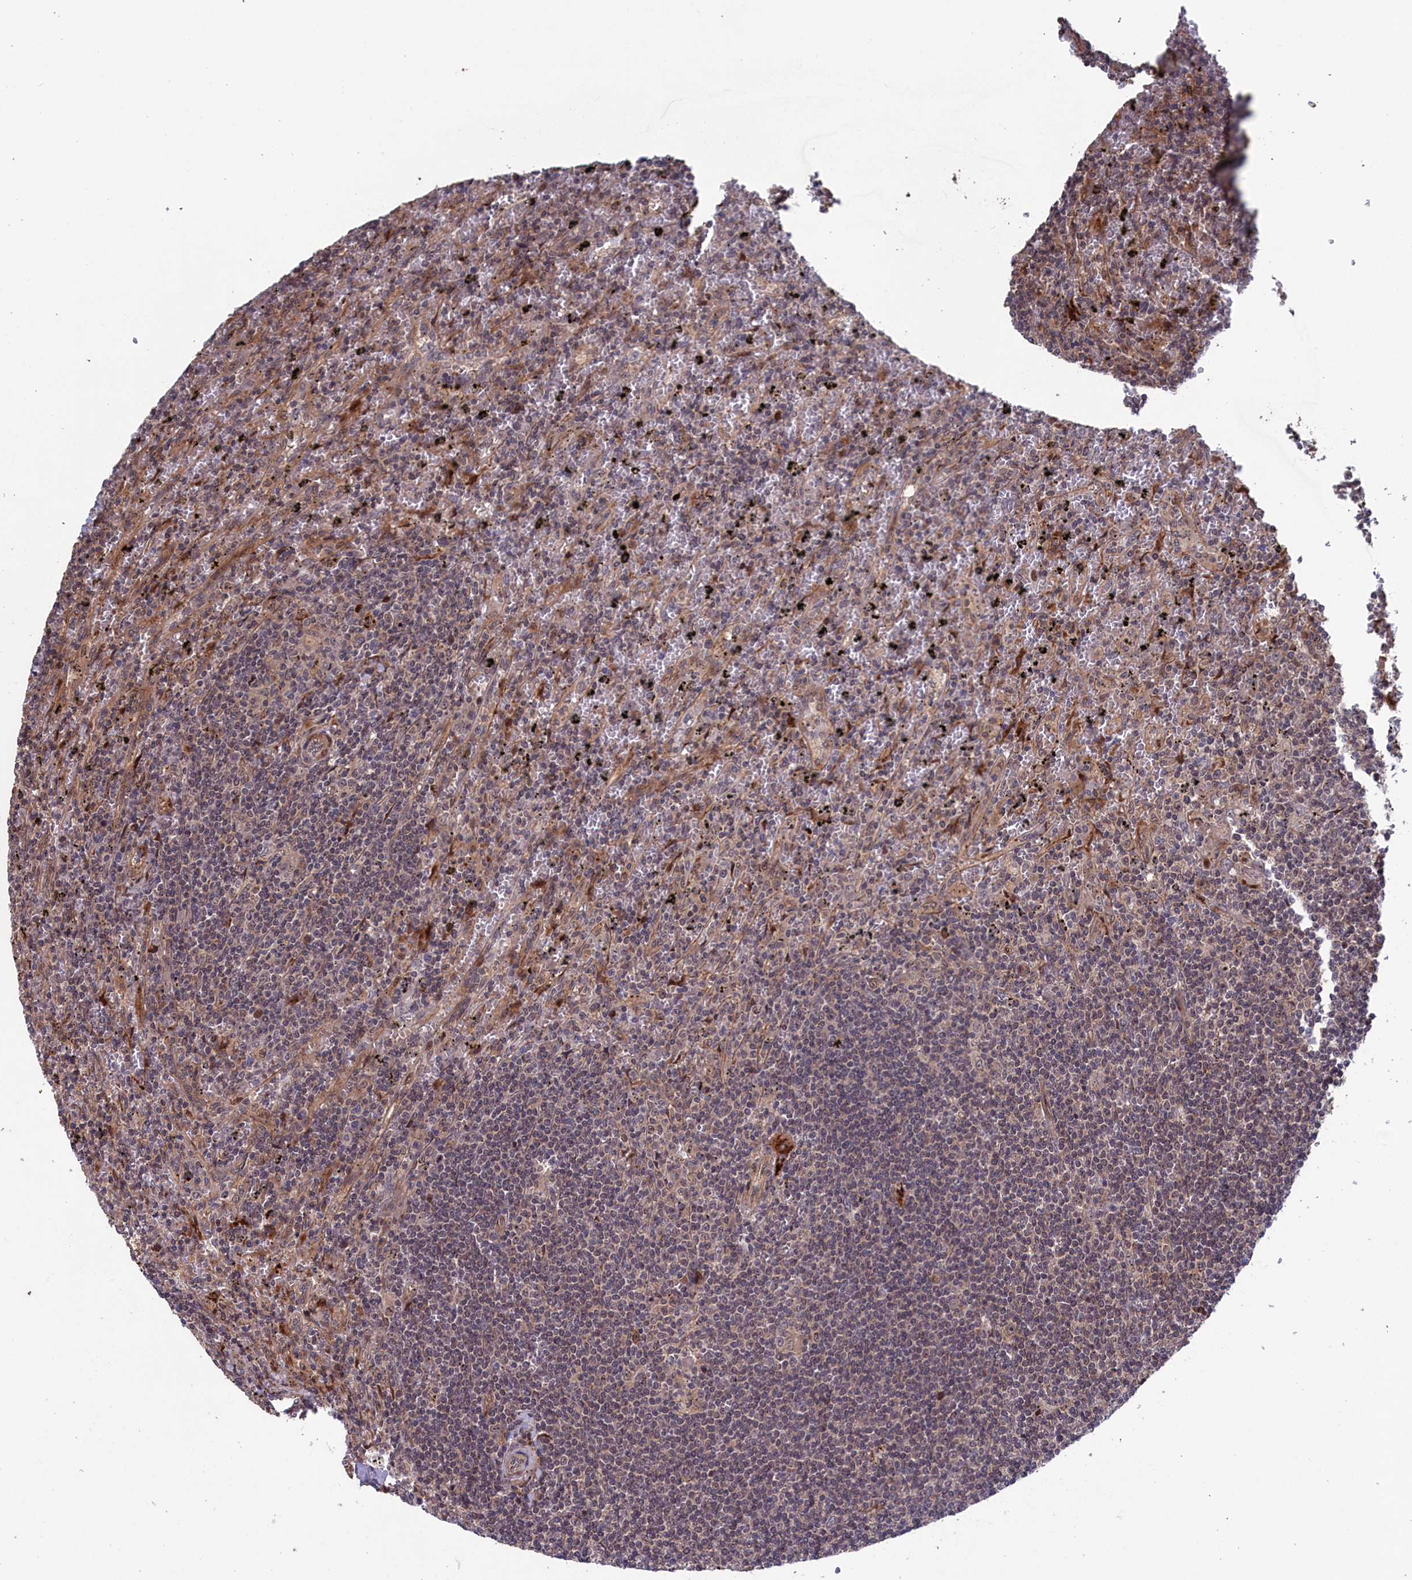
{"staining": {"intensity": "negative", "quantity": "none", "location": "none"}, "tissue": "lymphoma", "cell_type": "Tumor cells", "image_type": "cancer", "snomed": [{"axis": "morphology", "description": "Malignant lymphoma, non-Hodgkin's type, Low grade"}, {"axis": "topography", "description": "Spleen"}], "caption": "Immunohistochemical staining of human lymphoma reveals no significant staining in tumor cells.", "gene": "LSG1", "patient": {"sex": "male", "age": 76}}